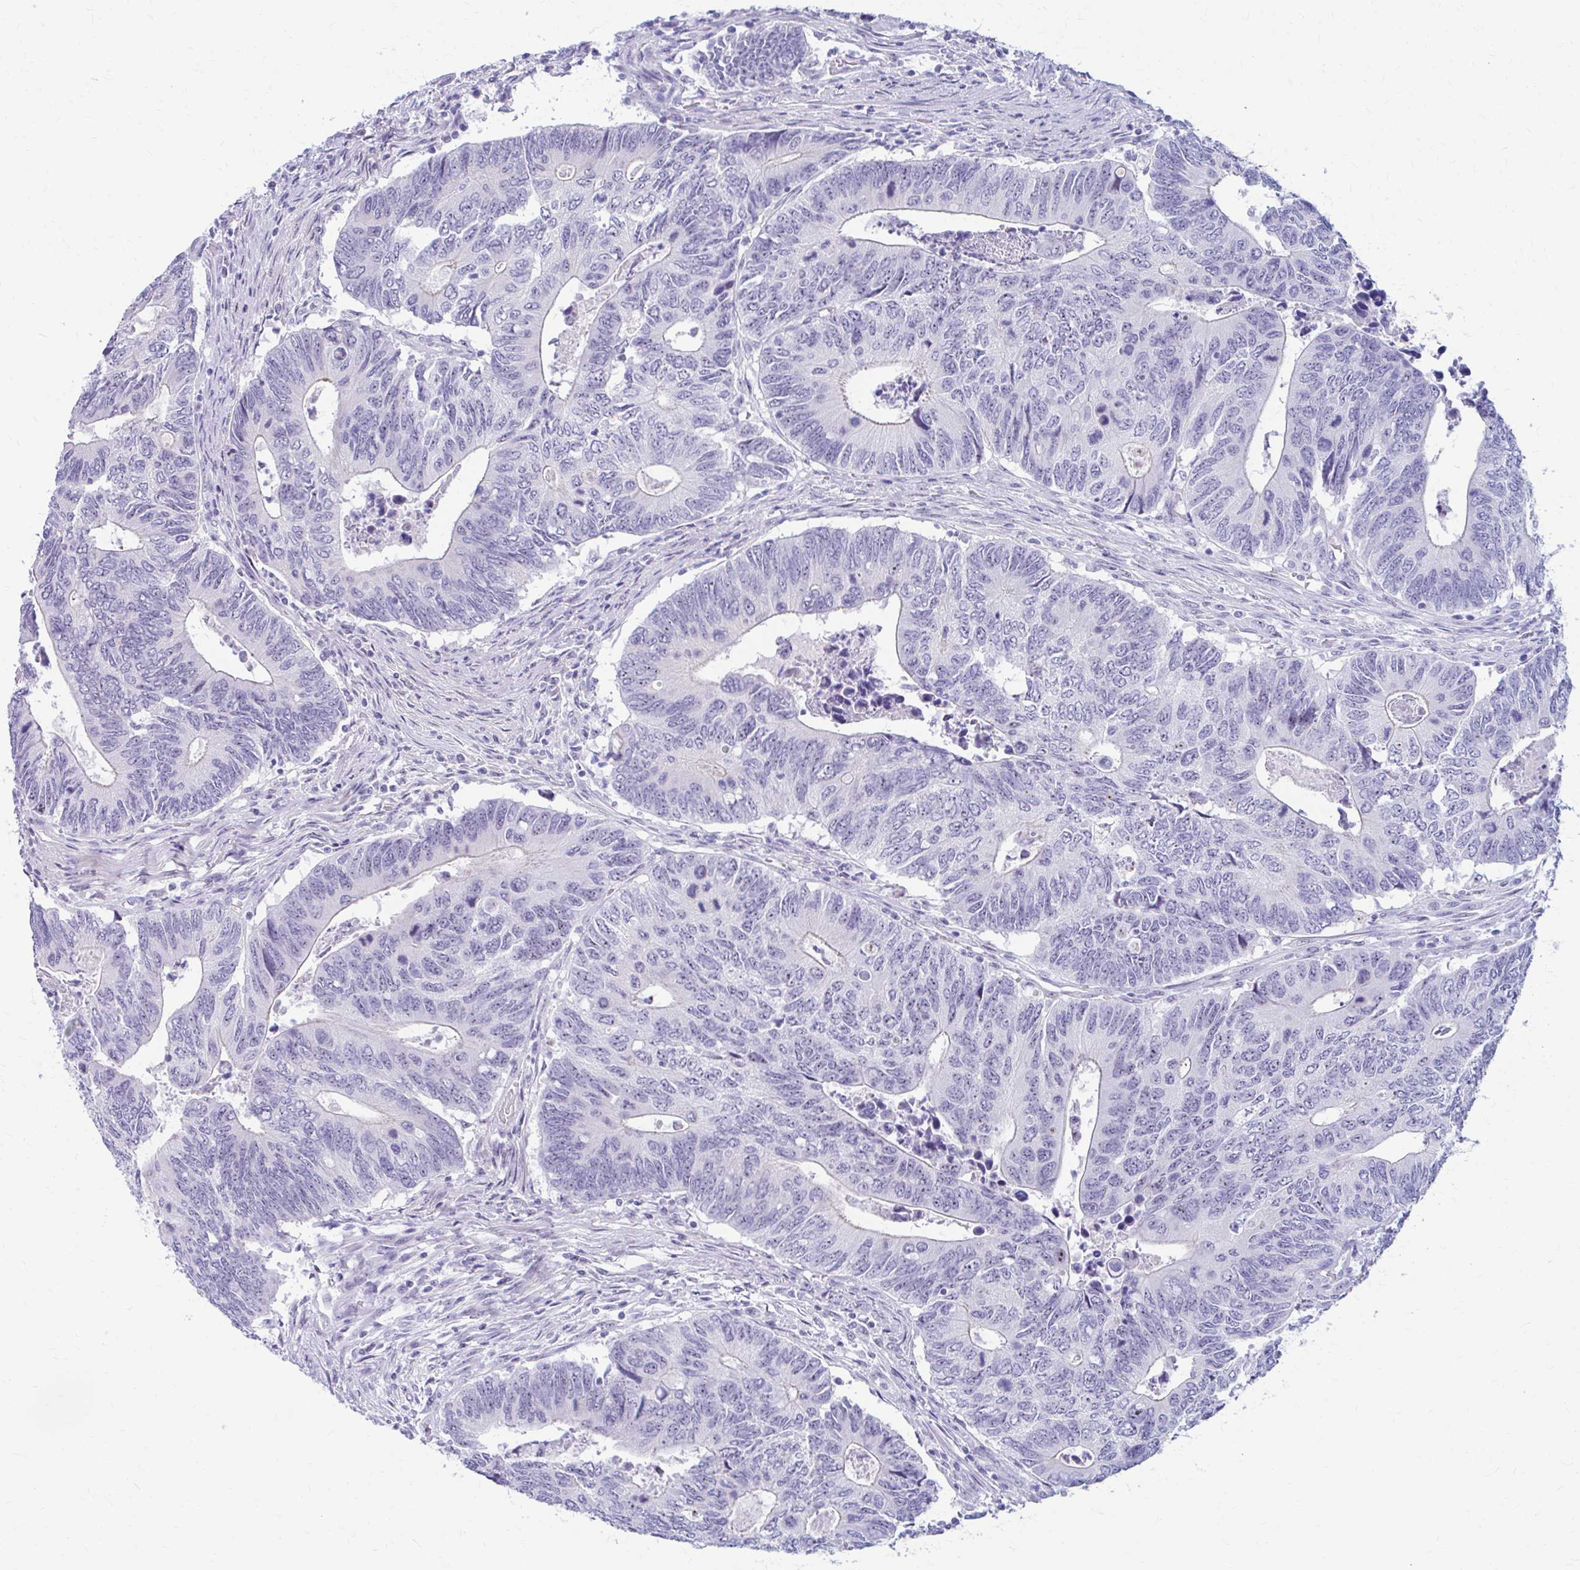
{"staining": {"intensity": "weak", "quantity": "<25%", "location": "nuclear"}, "tissue": "colorectal cancer", "cell_type": "Tumor cells", "image_type": "cancer", "snomed": [{"axis": "morphology", "description": "Adenocarcinoma, NOS"}, {"axis": "topography", "description": "Colon"}], "caption": "Immunohistochemistry (IHC) of human adenocarcinoma (colorectal) shows no staining in tumor cells.", "gene": "FTSJ3", "patient": {"sex": "male", "age": 87}}